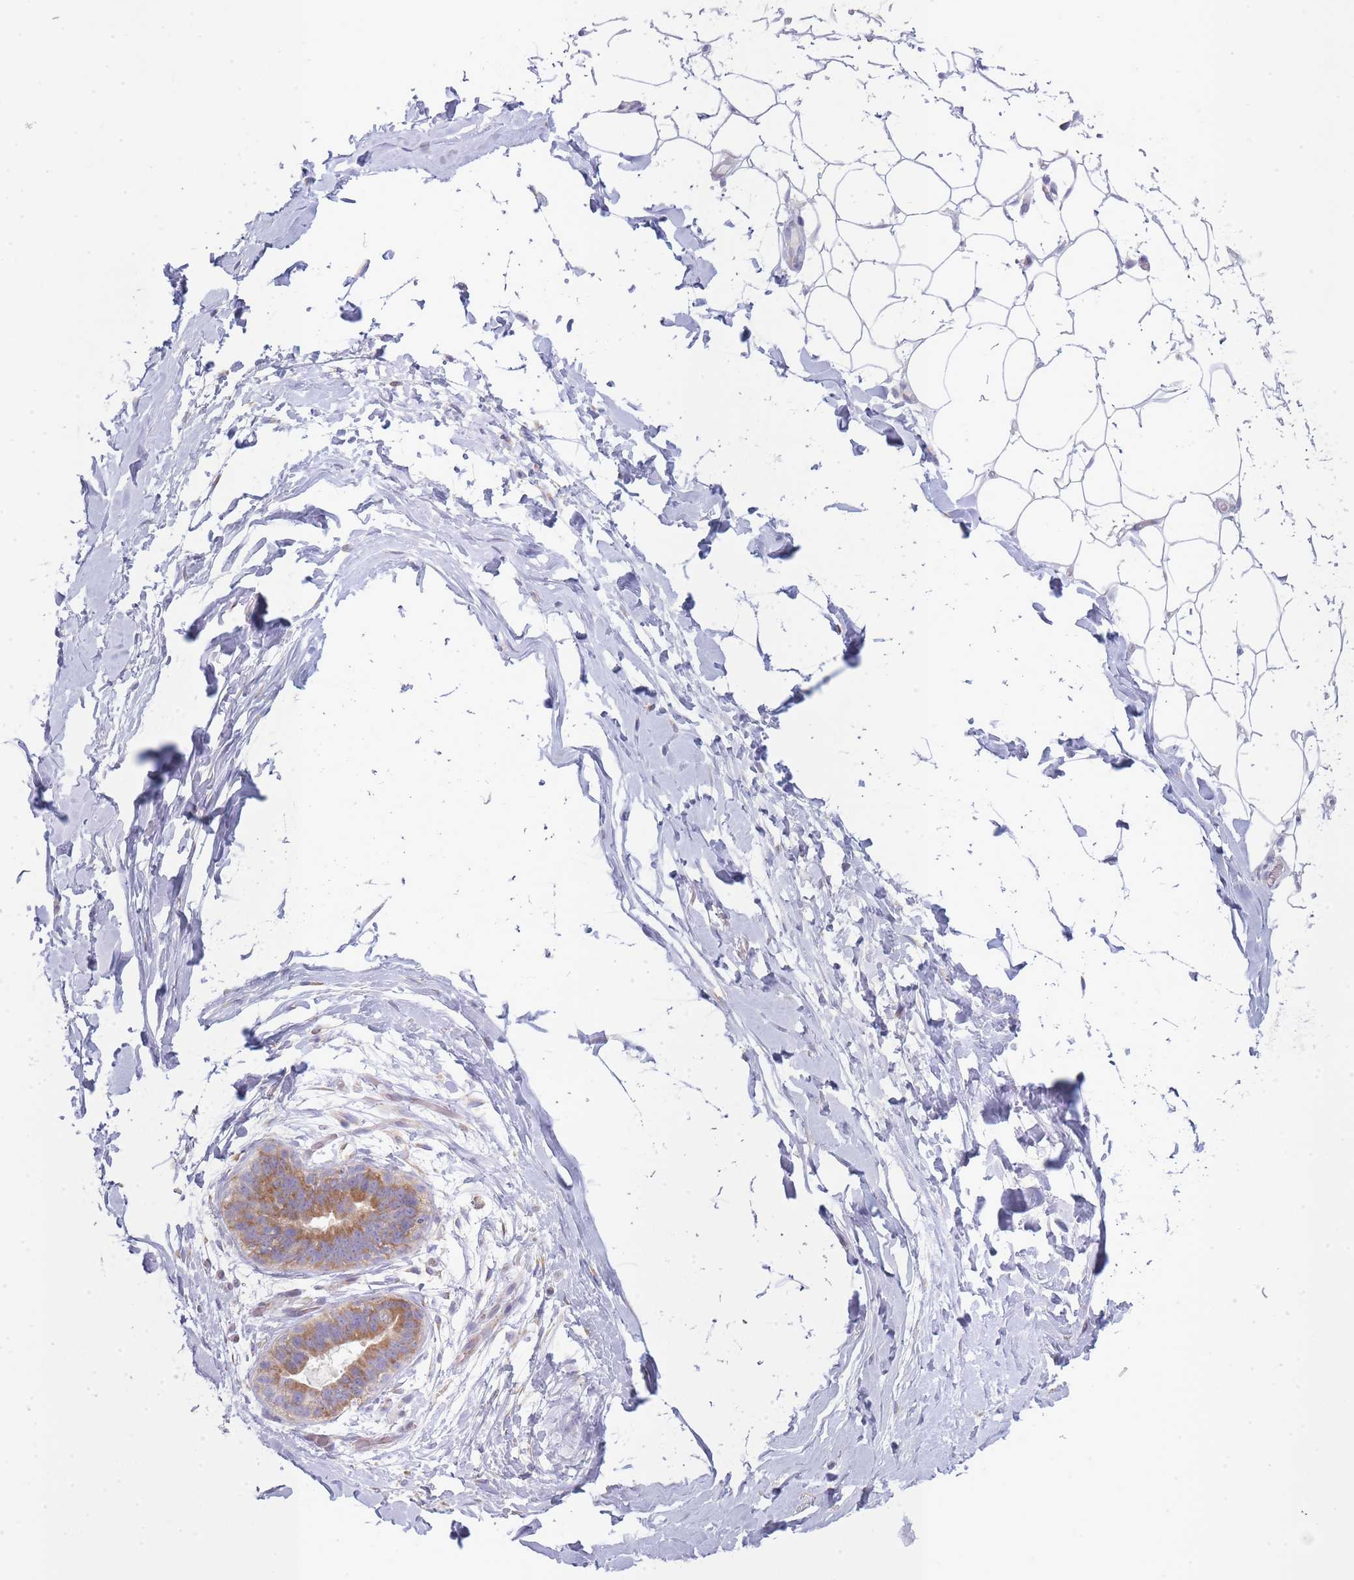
{"staining": {"intensity": "negative", "quantity": "none", "location": "none"}, "tissue": "adipose tissue", "cell_type": "Adipocytes", "image_type": "normal", "snomed": [{"axis": "morphology", "description": "Normal tissue, NOS"}, {"axis": "topography", "description": "Breast"}], "caption": "Protein analysis of normal adipose tissue reveals no significant staining in adipocytes.", "gene": "OR5L1", "patient": {"sex": "female", "age": 26}}